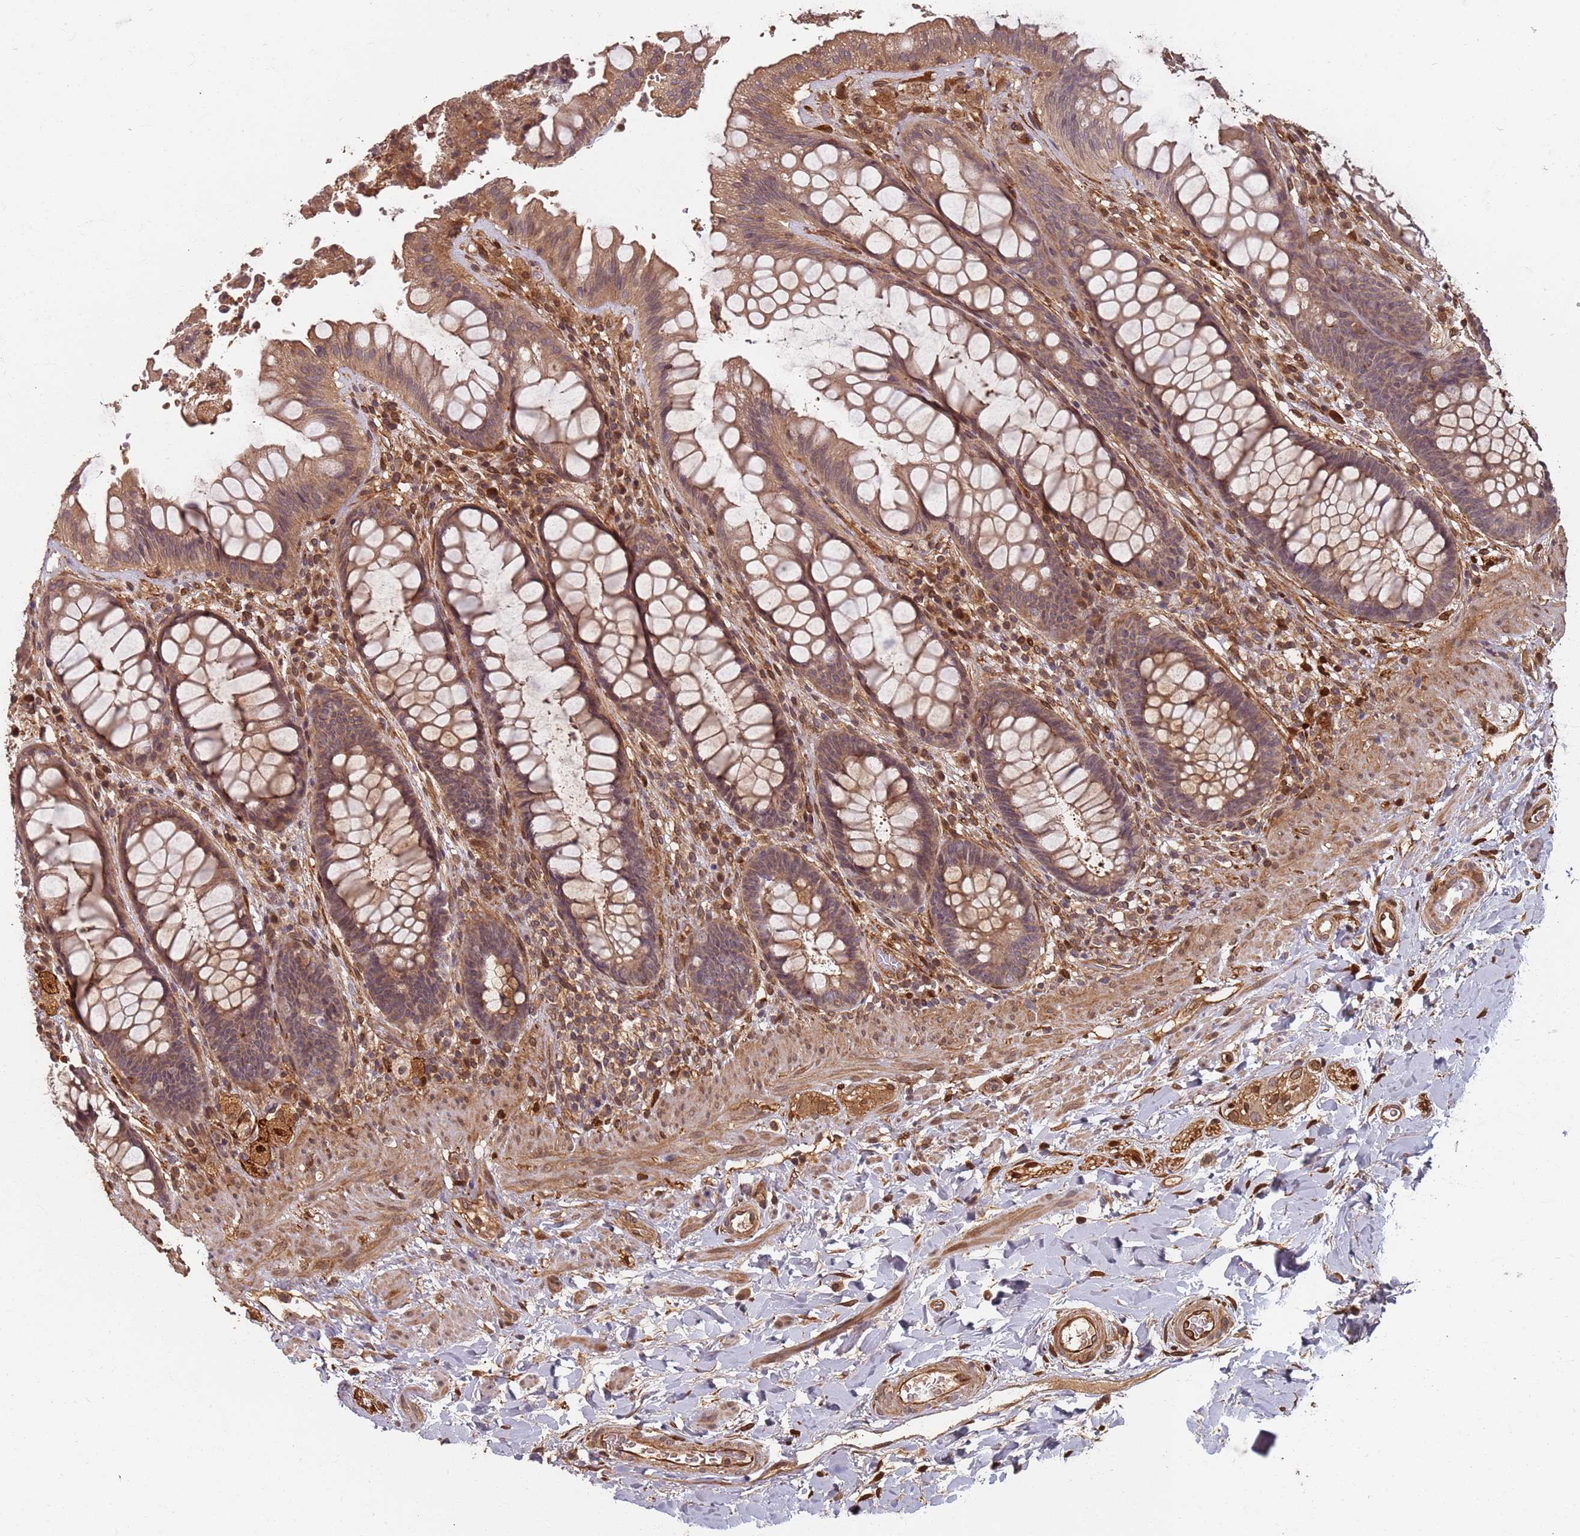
{"staining": {"intensity": "weak", "quantity": ">75%", "location": "cytoplasmic/membranous"}, "tissue": "rectum", "cell_type": "Glandular cells", "image_type": "normal", "snomed": [{"axis": "morphology", "description": "Normal tissue, NOS"}, {"axis": "topography", "description": "Rectum"}], "caption": "Glandular cells show weak cytoplasmic/membranous staining in about >75% of cells in unremarkable rectum.", "gene": "SDCCAG8", "patient": {"sex": "female", "age": 46}}